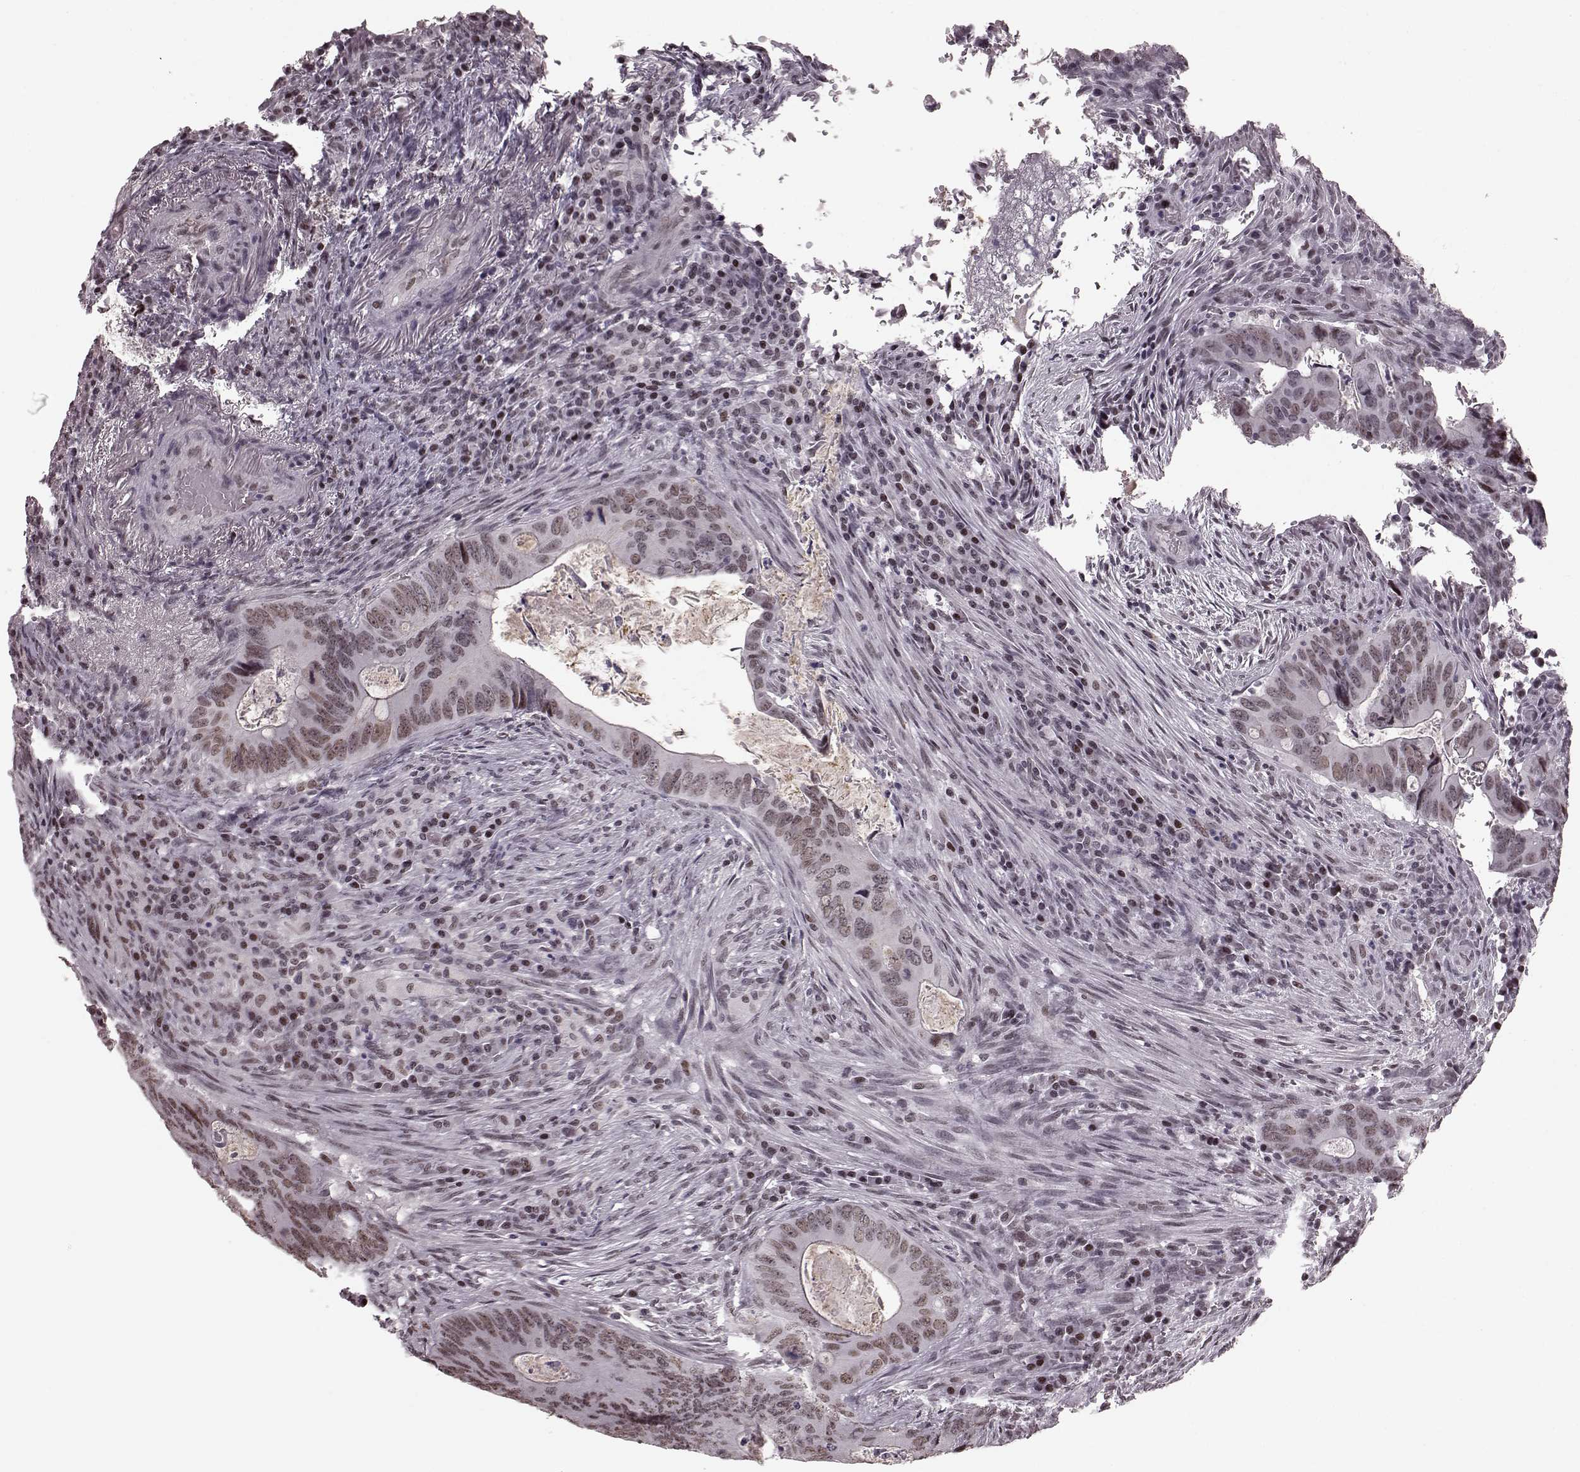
{"staining": {"intensity": "weak", "quantity": ">75%", "location": "nuclear"}, "tissue": "colorectal cancer", "cell_type": "Tumor cells", "image_type": "cancer", "snomed": [{"axis": "morphology", "description": "Adenocarcinoma, NOS"}, {"axis": "topography", "description": "Colon"}], "caption": "High-power microscopy captured an IHC photomicrograph of colorectal cancer, revealing weak nuclear expression in about >75% of tumor cells.", "gene": "NR2C1", "patient": {"sex": "female", "age": 74}}